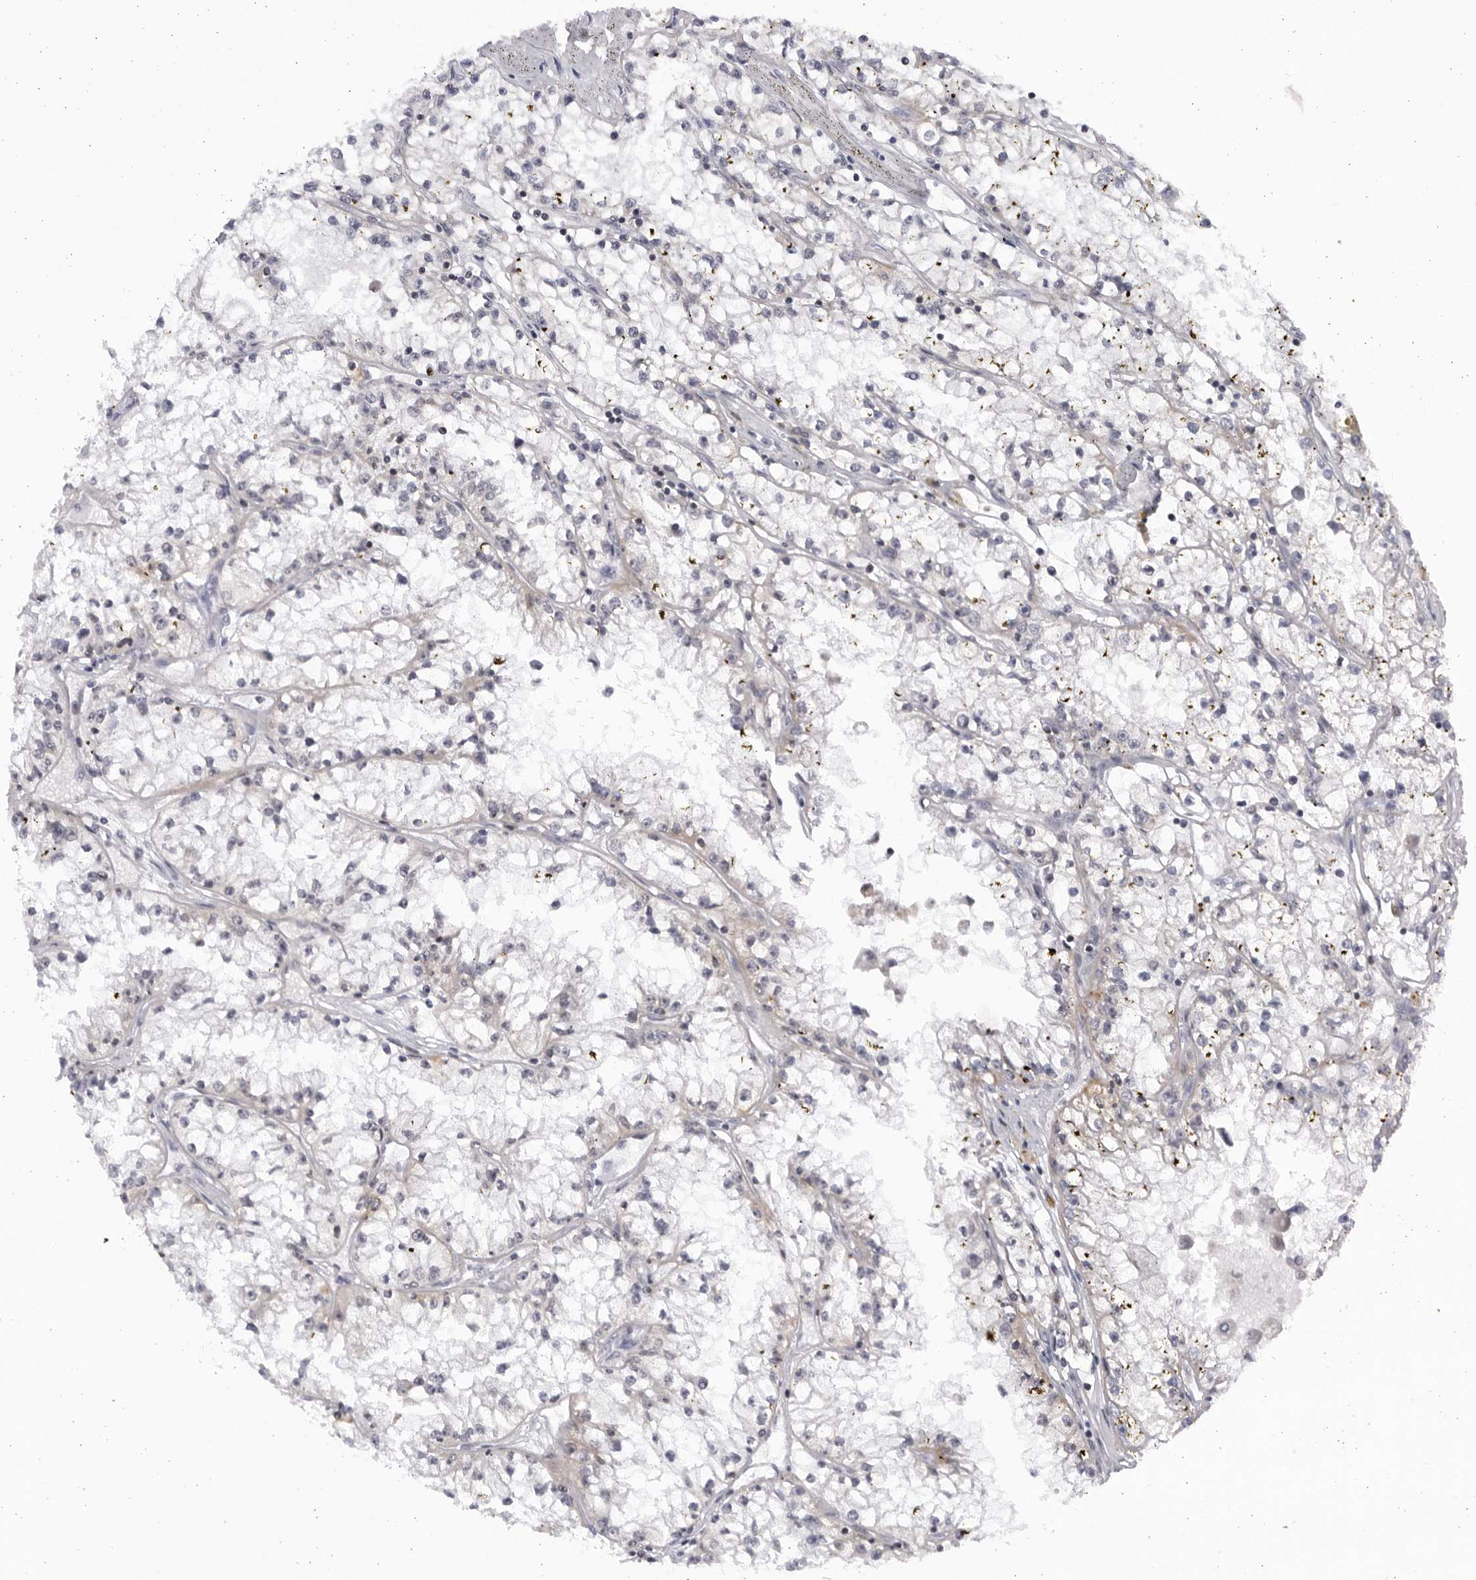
{"staining": {"intensity": "negative", "quantity": "none", "location": "none"}, "tissue": "renal cancer", "cell_type": "Tumor cells", "image_type": "cancer", "snomed": [{"axis": "morphology", "description": "Adenocarcinoma, NOS"}, {"axis": "topography", "description": "Kidney"}], "caption": "Tumor cells show no significant staining in renal cancer.", "gene": "SLC25A22", "patient": {"sex": "male", "age": 56}}